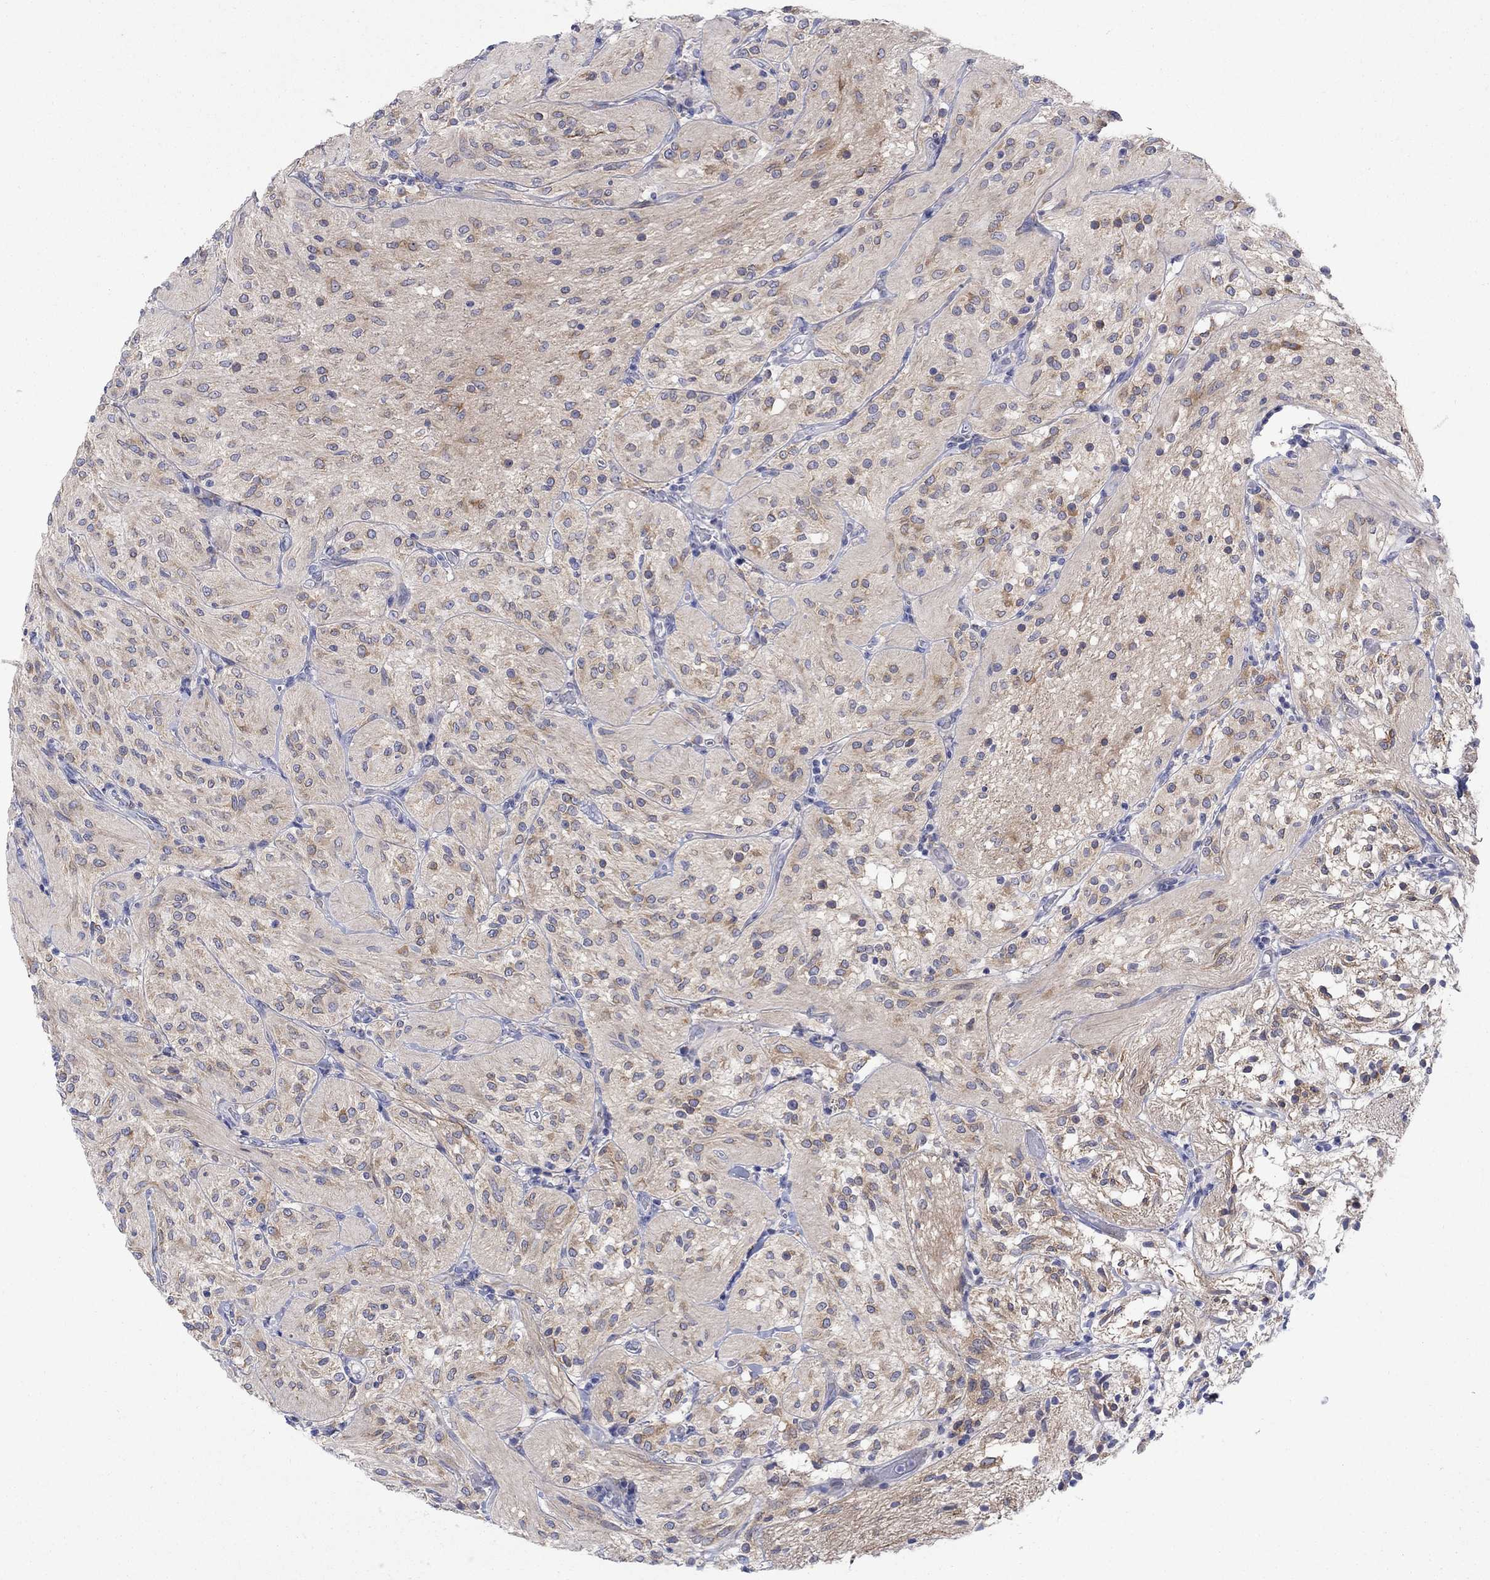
{"staining": {"intensity": "moderate", "quantity": ">75%", "location": "cytoplasmic/membranous"}, "tissue": "glioma", "cell_type": "Tumor cells", "image_type": "cancer", "snomed": [{"axis": "morphology", "description": "Glioma, malignant, Low grade"}, {"axis": "topography", "description": "Brain"}], "caption": "Protein analysis of low-grade glioma (malignant) tissue exhibits moderate cytoplasmic/membranous expression in approximately >75% of tumor cells.", "gene": "REEP2", "patient": {"sex": "male", "age": 3}}